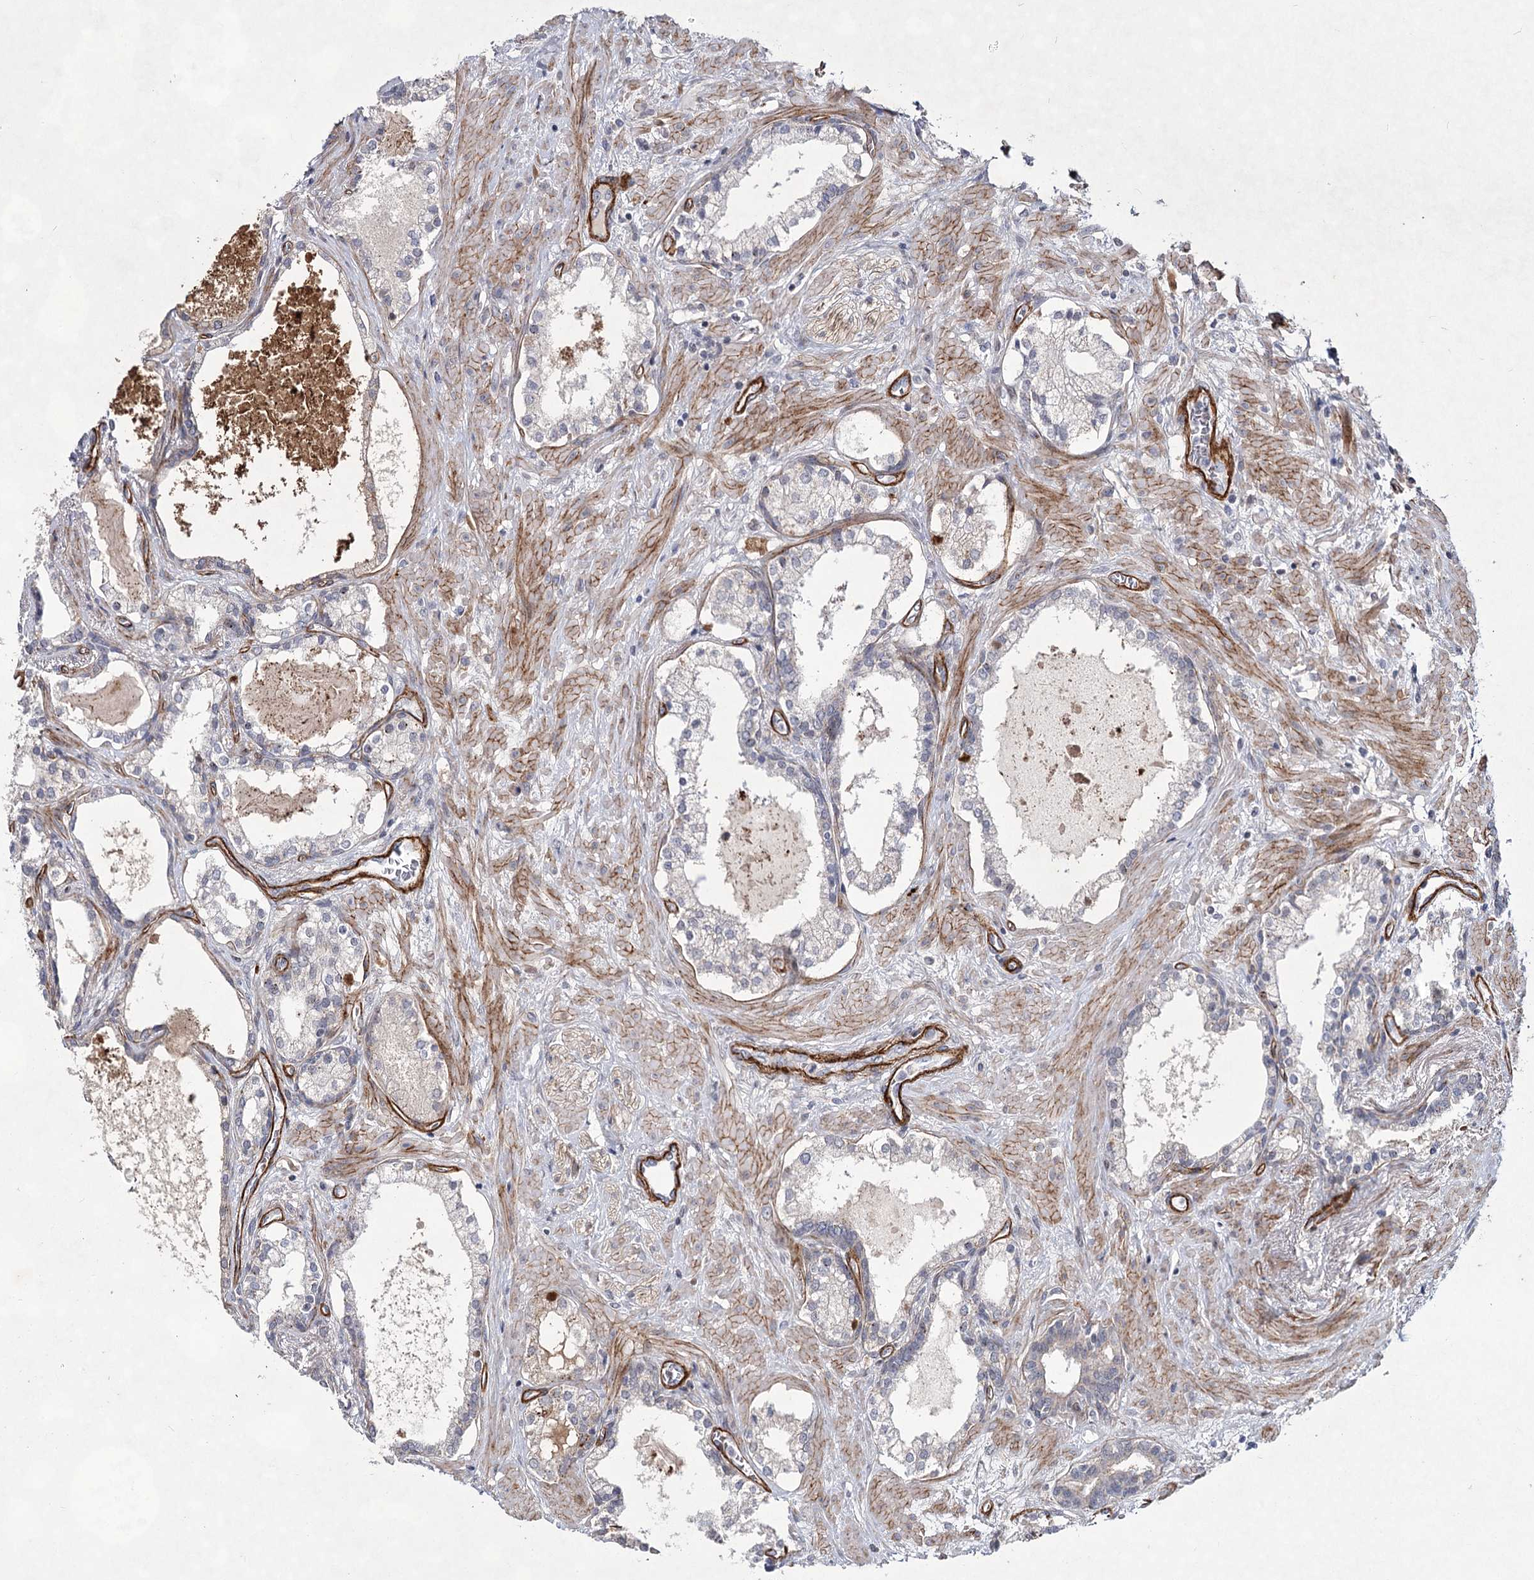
{"staining": {"intensity": "negative", "quantity": "none", "location": "none"}, "tissue": "prostate cancer", "cell_type": "Tumor cells", "image_type": "cancer", "snomed": [{"axis": "morphology", "description": "Adenocarcinoma, High grade"}, {"axis": "topography", "description": "Prostate"}], "caption": "Adenocarcinoma (high-grade) (prostate) stained for a protein using IHC reveals no positivity tumor cells.", "gene": "ATL2", "patient": {"sex": "male", "age": 58}}